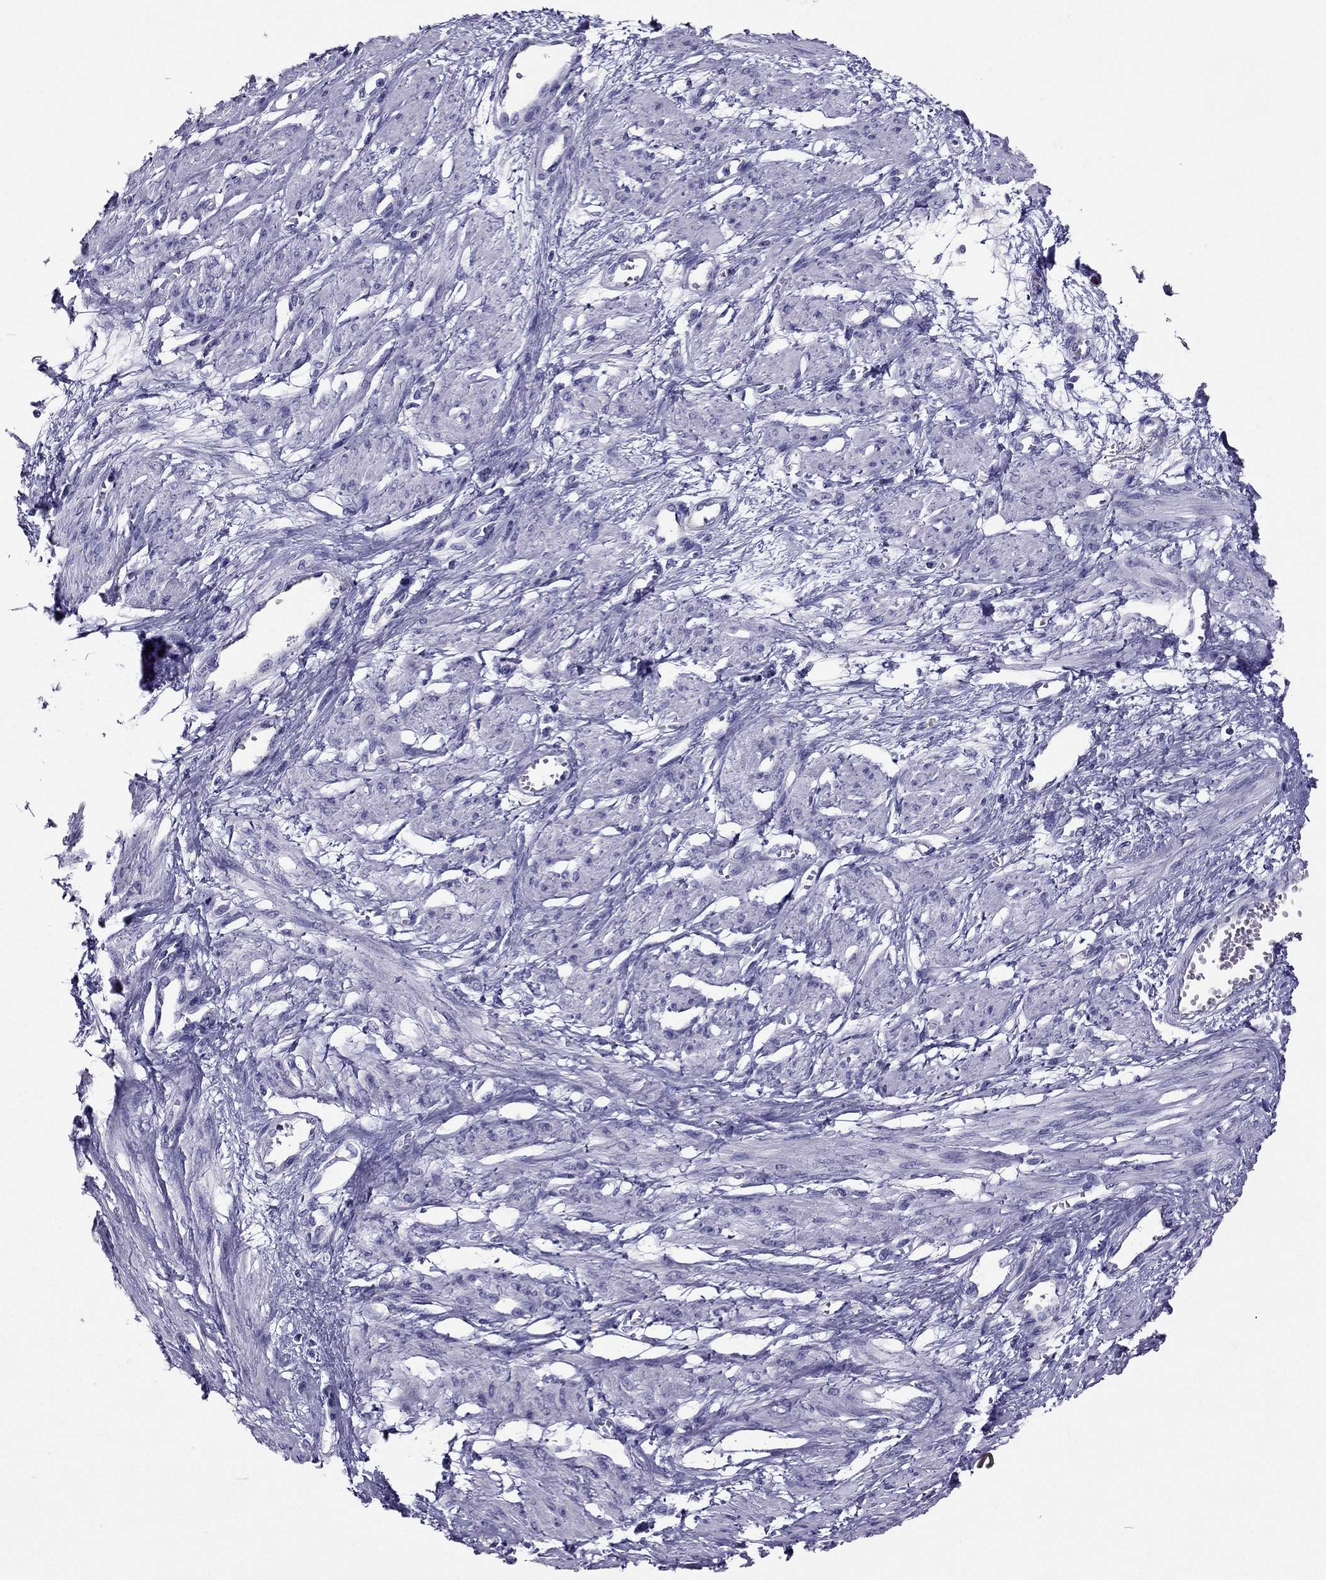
{"staining": {"intensity": "negative", "quantity": "none", "location": "none"}, "tissue": "smooth muscle", "cell_type": "Smooth muscle cells", "image_type": "normal", "snomed": [{"axis": "morphology", "description": "Normal tissue, NOS"}, {"axis": "topography", "description": "Smooth muscle"}, {"axis": "topography", "description": "Uterus"}], "caption": "IHC image of benign smooth muscle: human smooth muscle stained with DAB (3,3'-diaminobenzidine) demonstrates no significant protein staining in smooth muscle cells.", "gene": "PDE6A", "patient": {"sex": "female", "age": 39}}